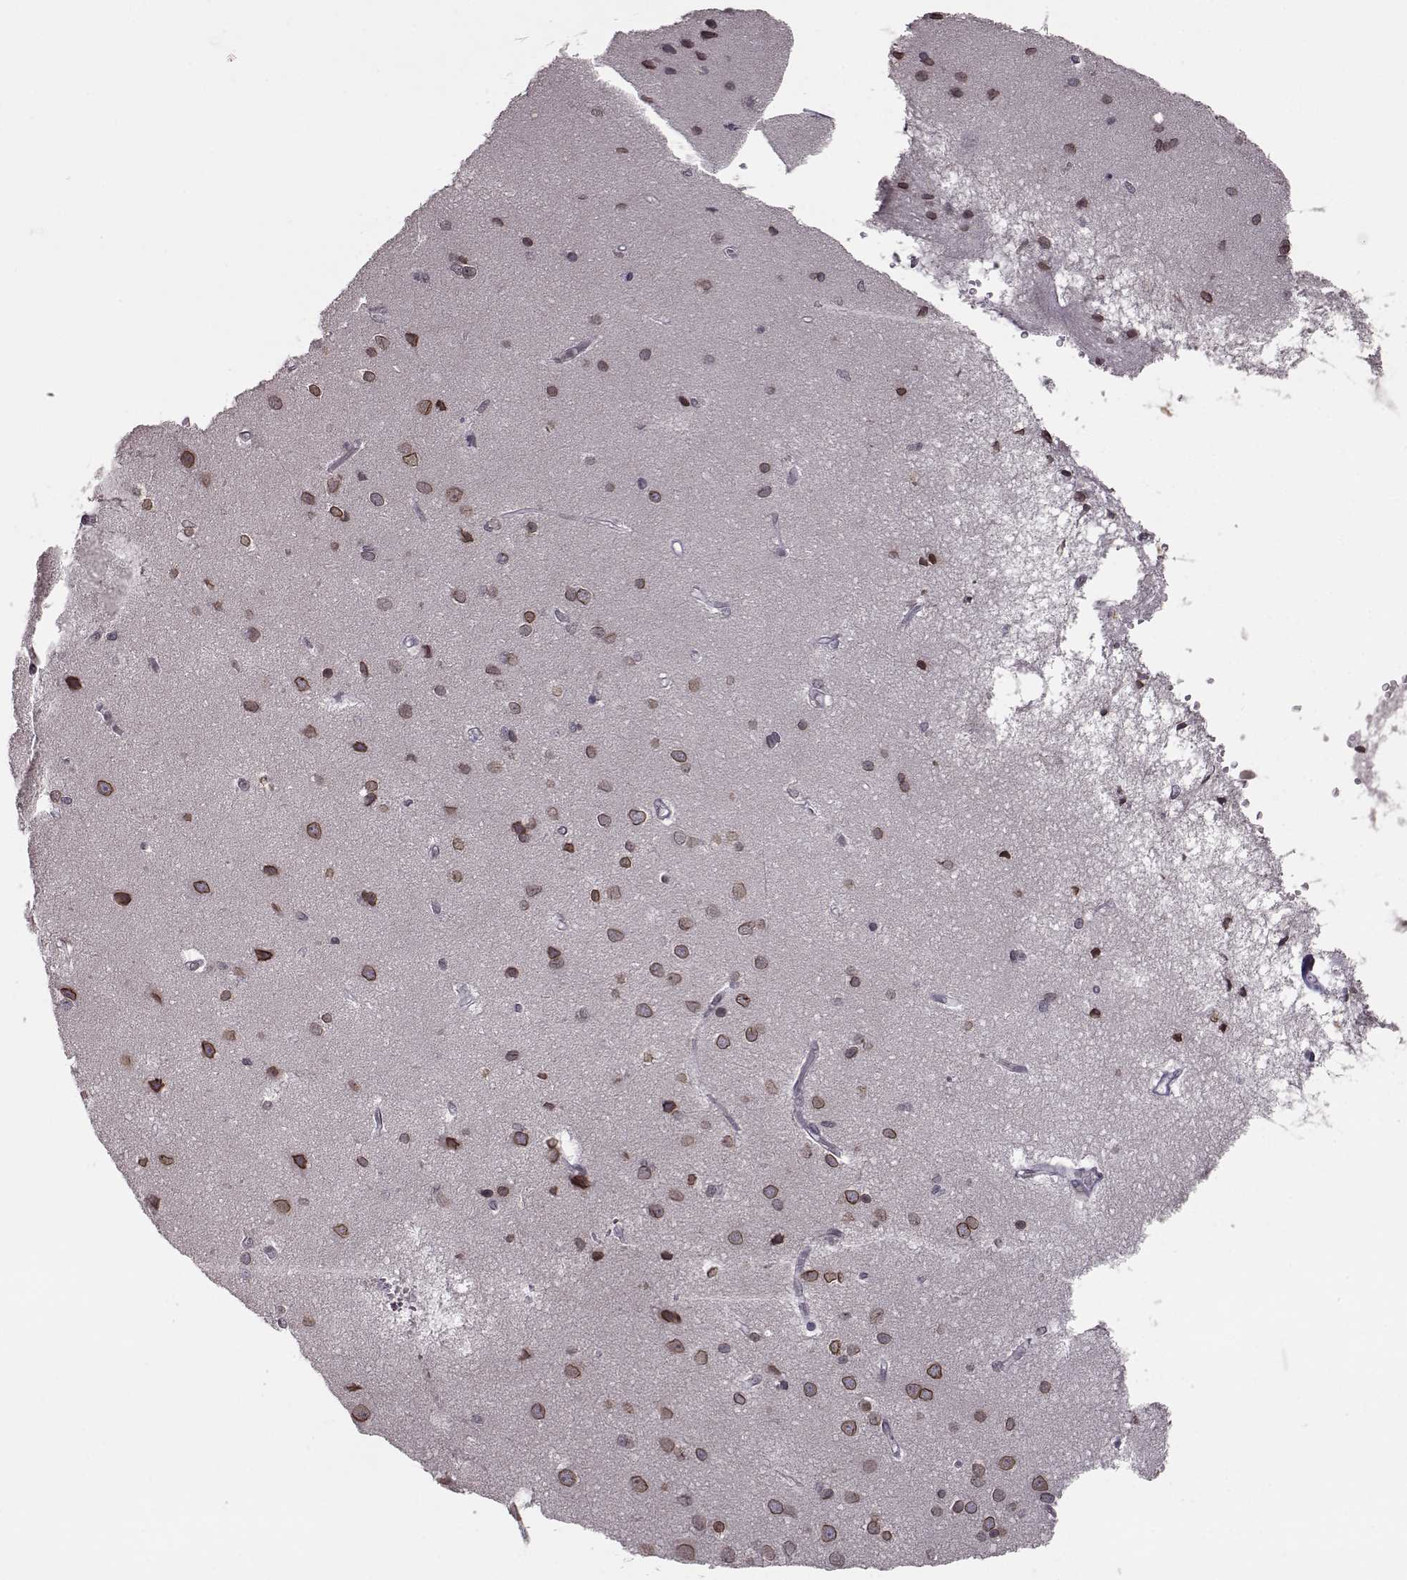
{"staining": {"intensity": "negative", "quantity": "none", "location": "none"}, "tissue": "cerebral cortex", "cell_type": "Endothelial cells", "image_type": "normal", "snomed": [{"axis": "morphology", "description": "Normal tissue, NOS"}, {"axis": "topography", "description": "Cerebral cortex"}], "caption": "A high-resolution photomicrograph shows immunohistochemistry (IHC) staining of unremarkable cerebral cortex, which displays no significant expression in endothelial cells.", "gene": "NUP37", "patient": {"sex": "male", "age": 37}}